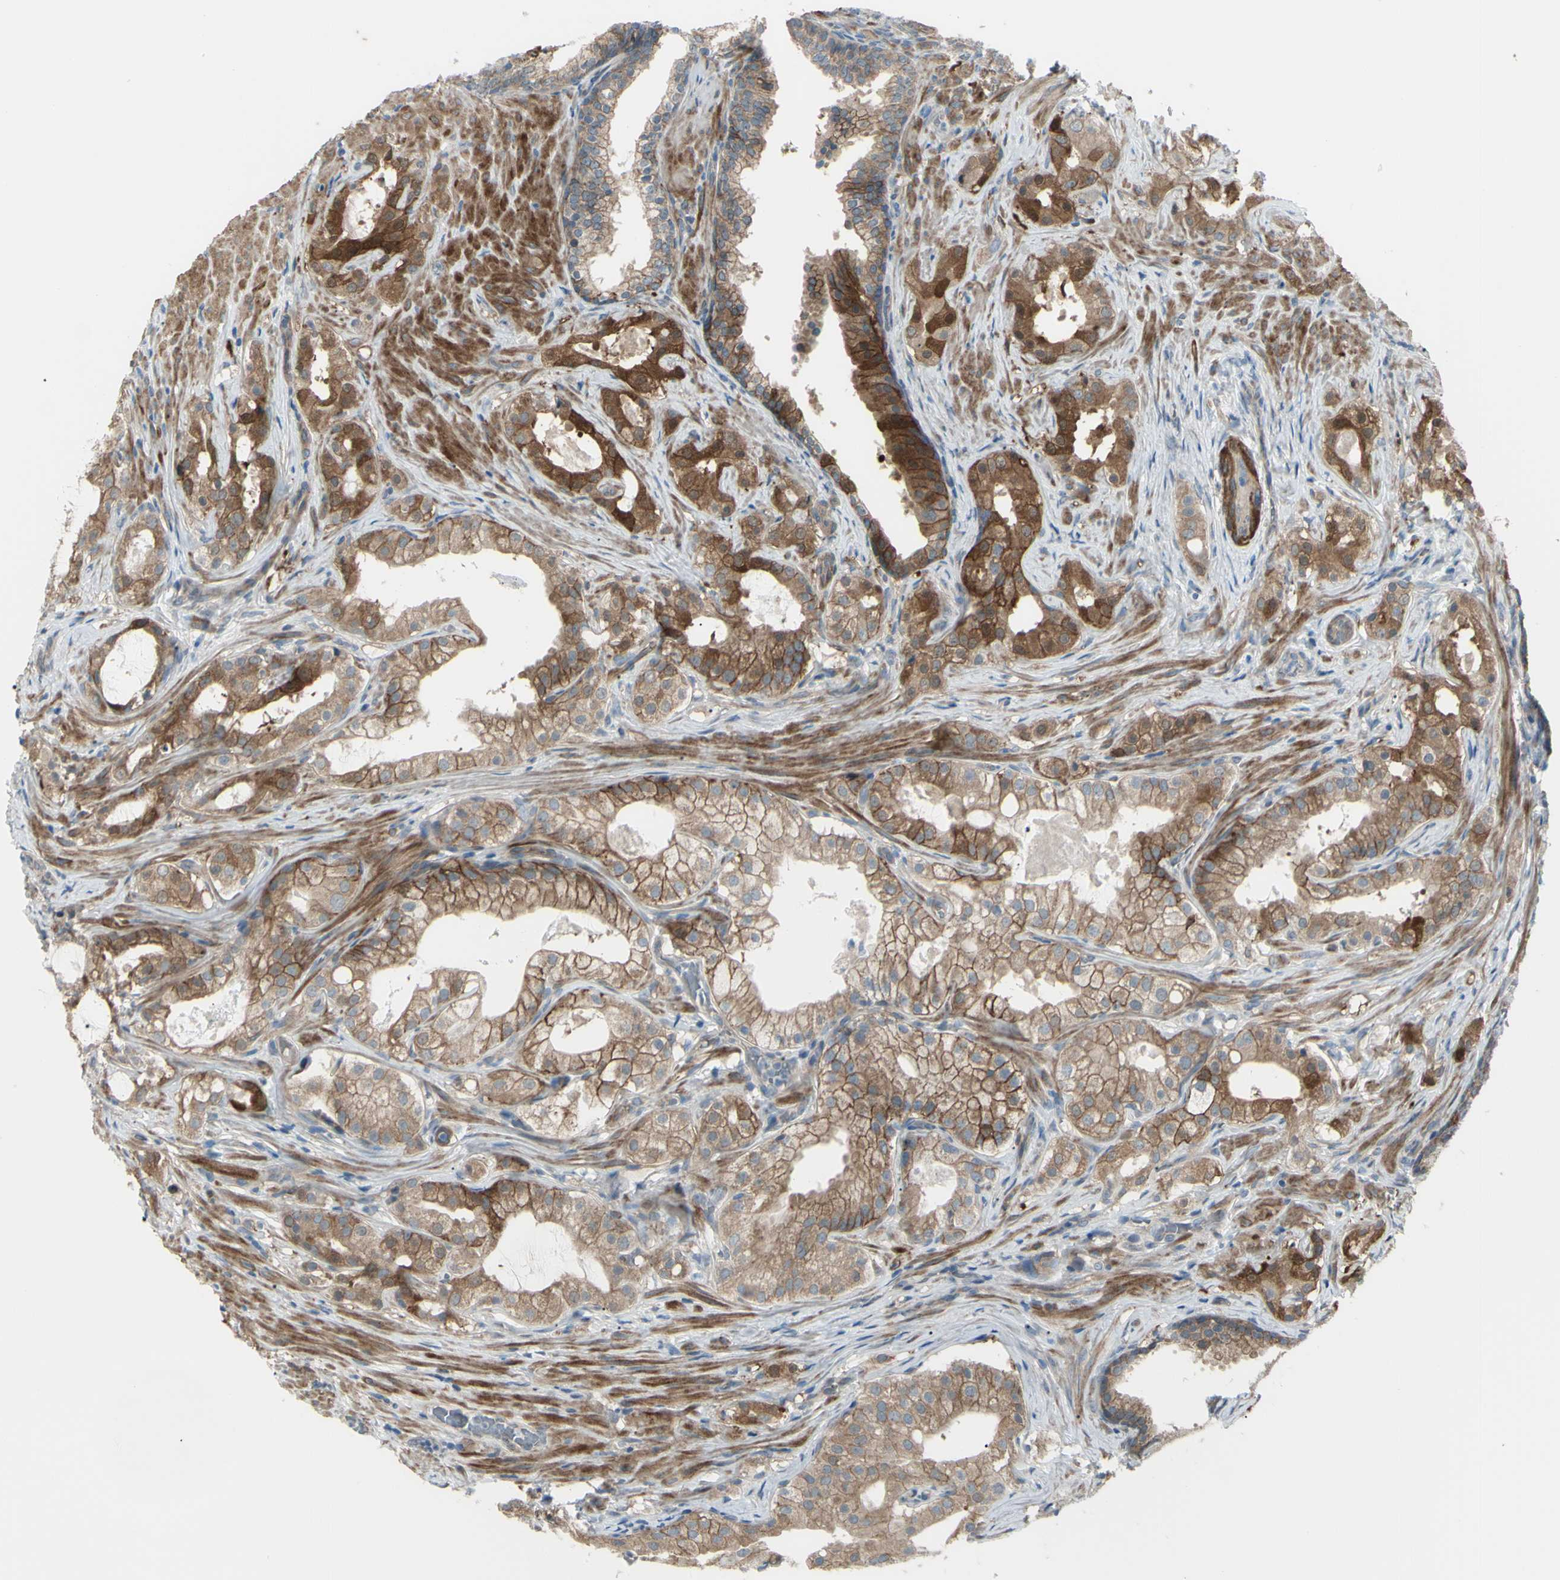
{"staining": {"intensity": "strong", "quantity": ">75%", "location": "cytoplasmic/membranous"}, "tissue": "prostate cancer", "cell_type": "Tumor cells", "image_type": "cancer", "snomed": [{"axis": "morphology", "description": "Adenocarcinoma, Low grade"}, {"axis": "topography", "description": "Prostate"}], "caption": "High-power microscopy captured an immunohistochemistry histopathology image of prostate cancer (low-grade adenocarcinoma), revealing strong cytoplasmic/membranous expression in approximately >75% of tumor cells. (brown staining indicates protein expression, while blue staining denotes nuclei).", "gene": "LRRK1", "patient": {"sex": "male", "age": 59}}